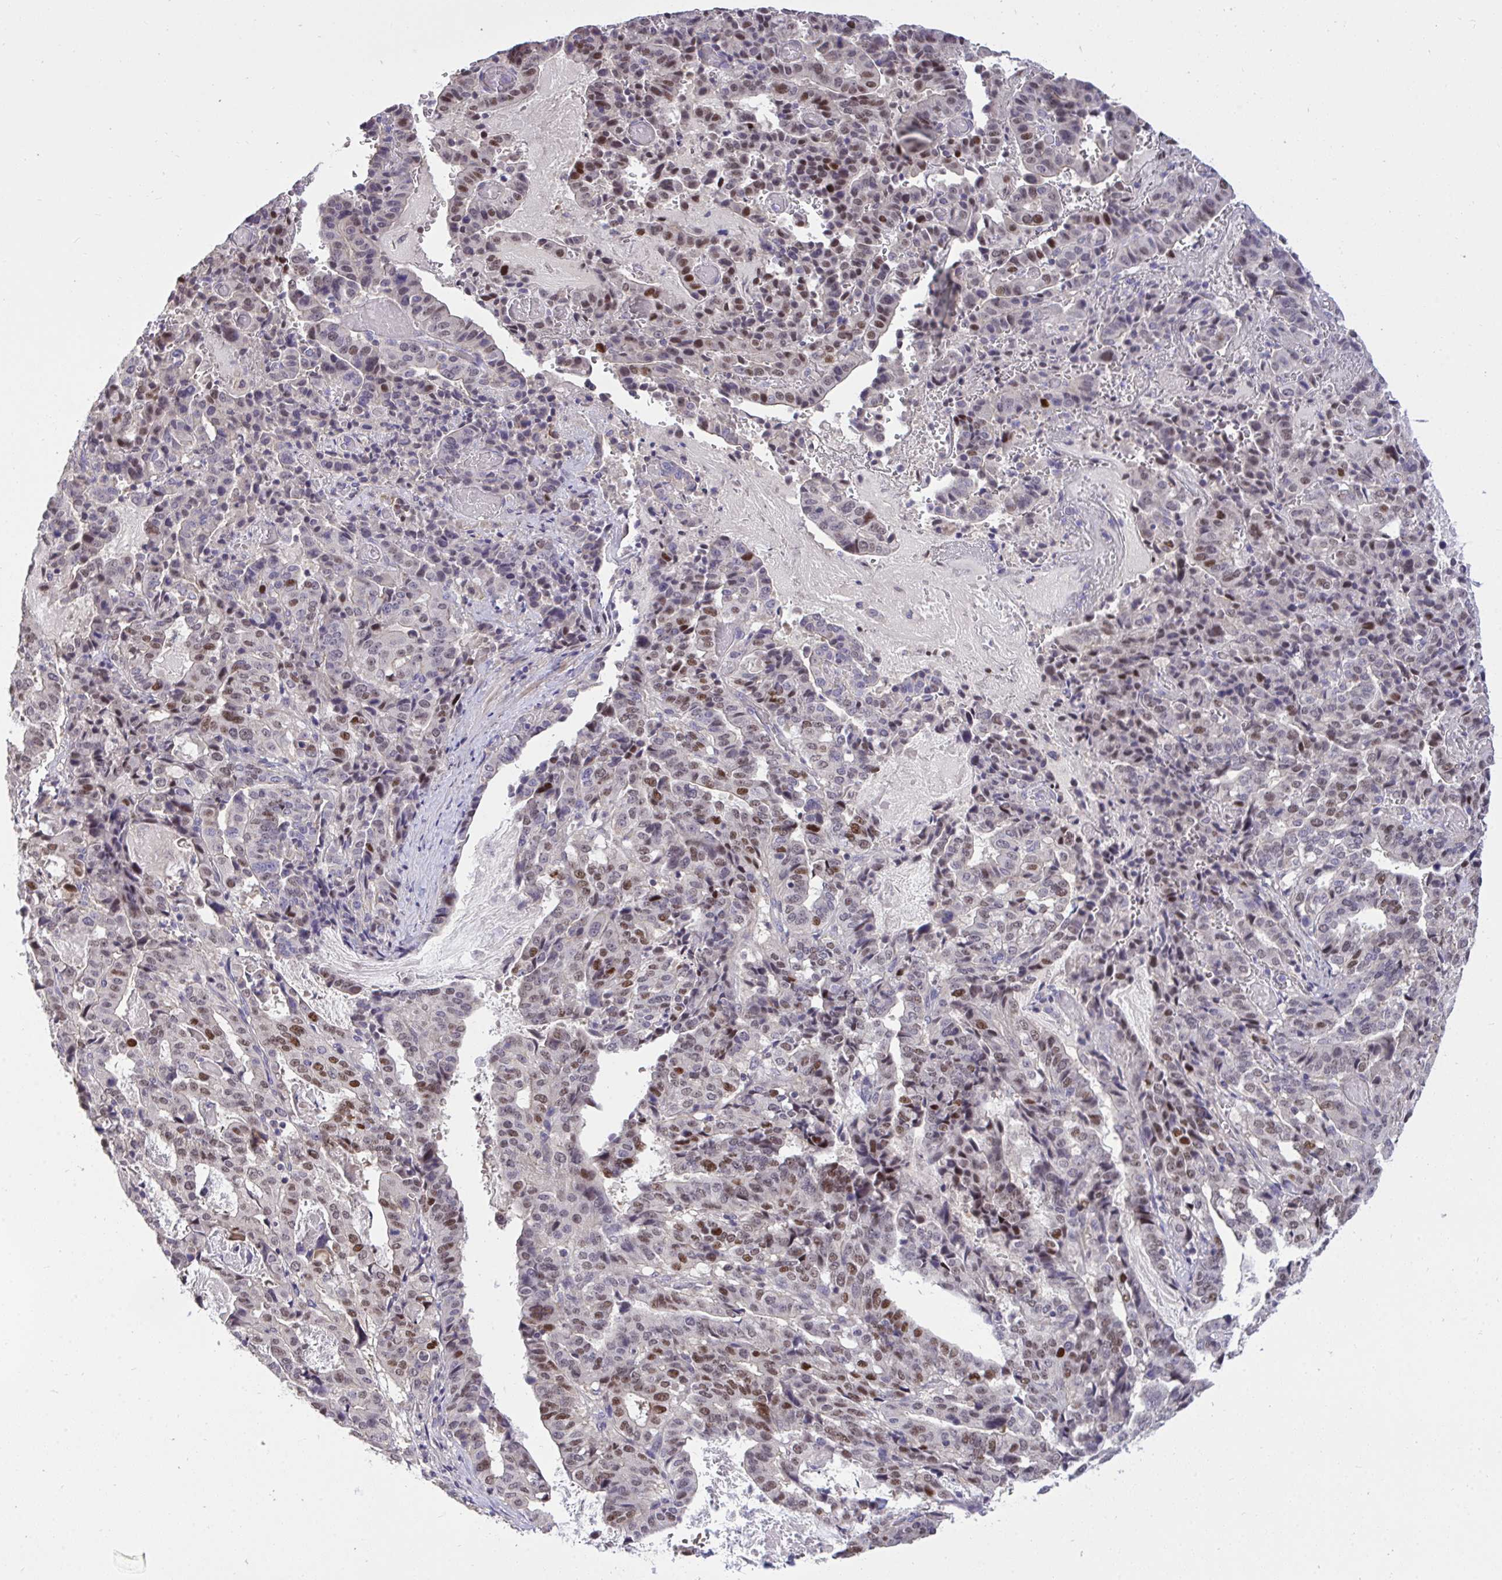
{"staining": {"intensity": "strong", "quantity": "25%-75%", "location": "nuclear"}, "tissue": "stomach cancer", "cell_type": "Tumor cells", "image_type": "cancer", "snomed": [{"axis": "morphology", "description": "Adenocarcinoma, NOS"}, {"axis": "topography", "description": "Stomach"}], "caption": "This photomicrograph shows immunohistochemistry staining of stomach cancer (adenocarcinoma), with high strong nuclear staining in about 25%-75% of tumor cells.", "gene": "C19orf54", "patient": {"sex": "male", "age": 48}}